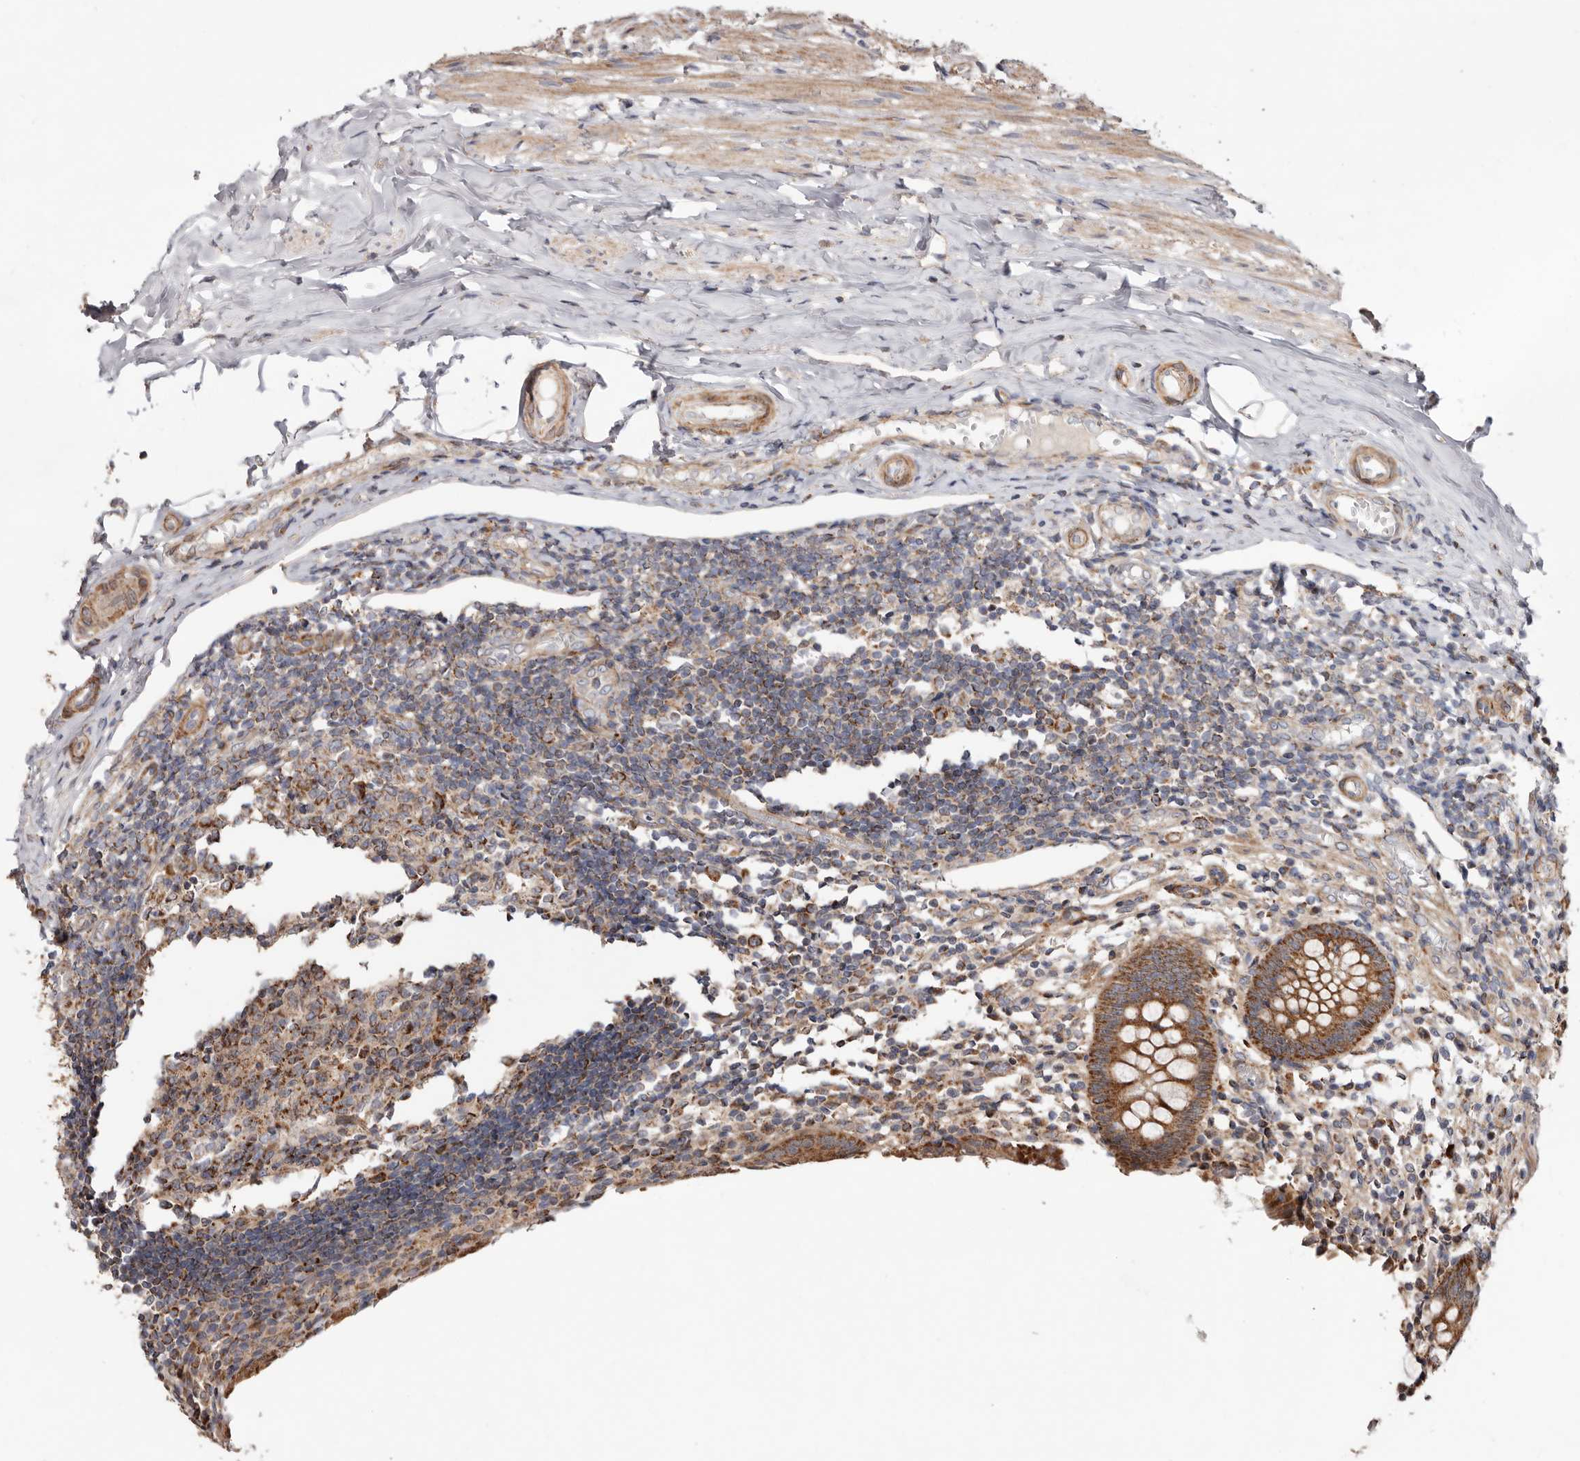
{"staining": {"intensity": "moderate", "quantity": ">75%", "location": "cytoplasmic/membranous"}, "tissue": "appendix", "cell_type": "Glandular cells", "image_type": "normal", "snomed": [{"axis": "morphology", "description": "Normal tissue, NOS"}, {"axis": "topography", "description": "Appendix"}], "caption": "Protein staining of unremarkable appendix displays moderate cytoplasmic/membranous expression in approximately >75% of glandular cells.", "gene": "PROKR1", "patient": {"sex": "female", "age": 17}}